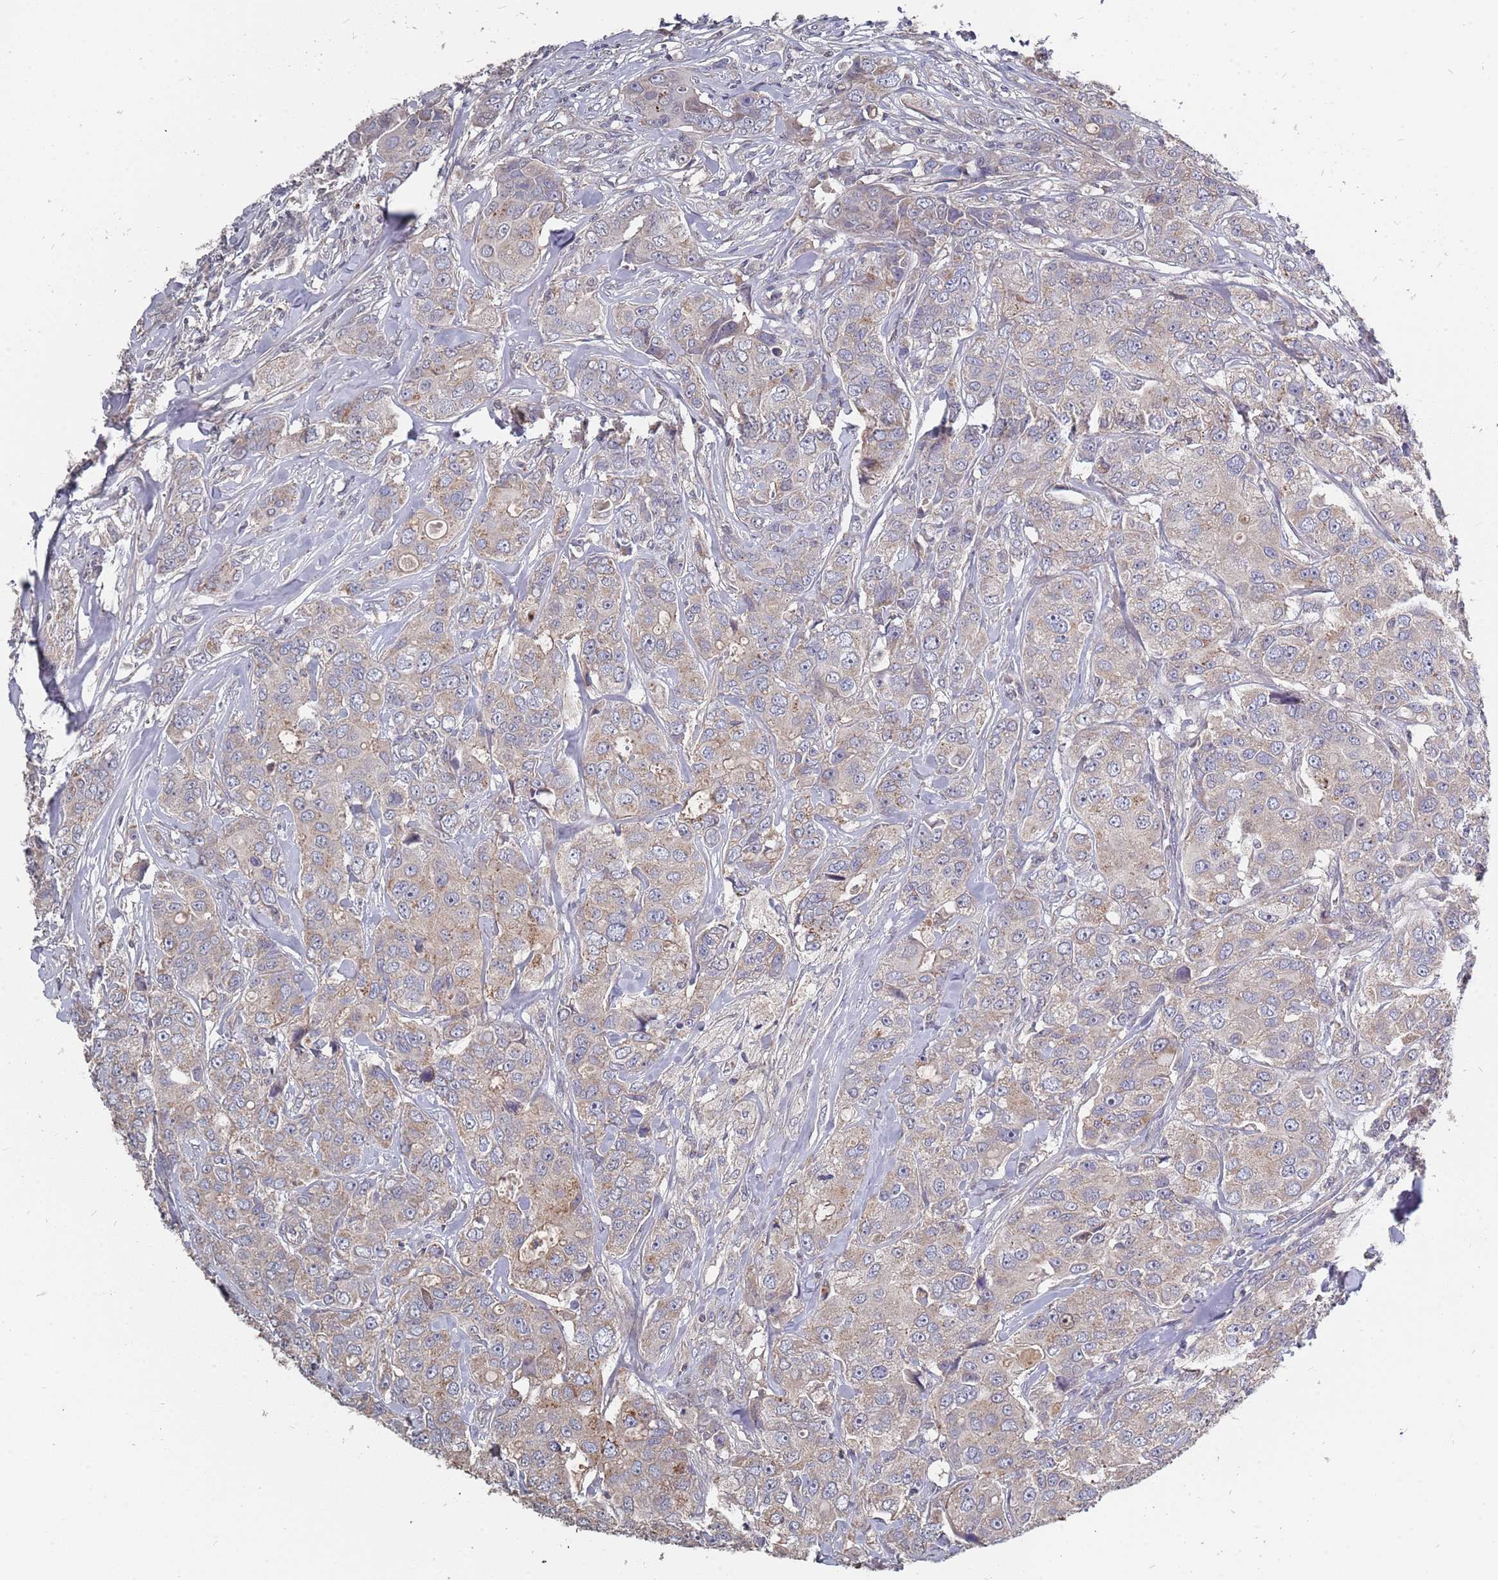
{"staining": {"intensity": "weak", "quantity": "<25%", "location": "cytoplasmic/membranous"}, "tissue": "breast cancer", "cell_type": "Tumor cells", "image_type": "cancer", "snomed": [{"axis": "morphology", "description": "Duct carcinoma"}, {"axis": "topography", "description": "Breast"}], "caption": "Tumor cells show no significant protein expression in breast invasive ductal carcinoma. The staining was performed using DAB (3,3'-diaminobenzidine) to visualize the protein expression in brown, while the nuclei were stained in blue with hematoxylin (Magnification: 20x).", "gene": "TCEANC2", "patient": {"sex": "female", "age": 43}}